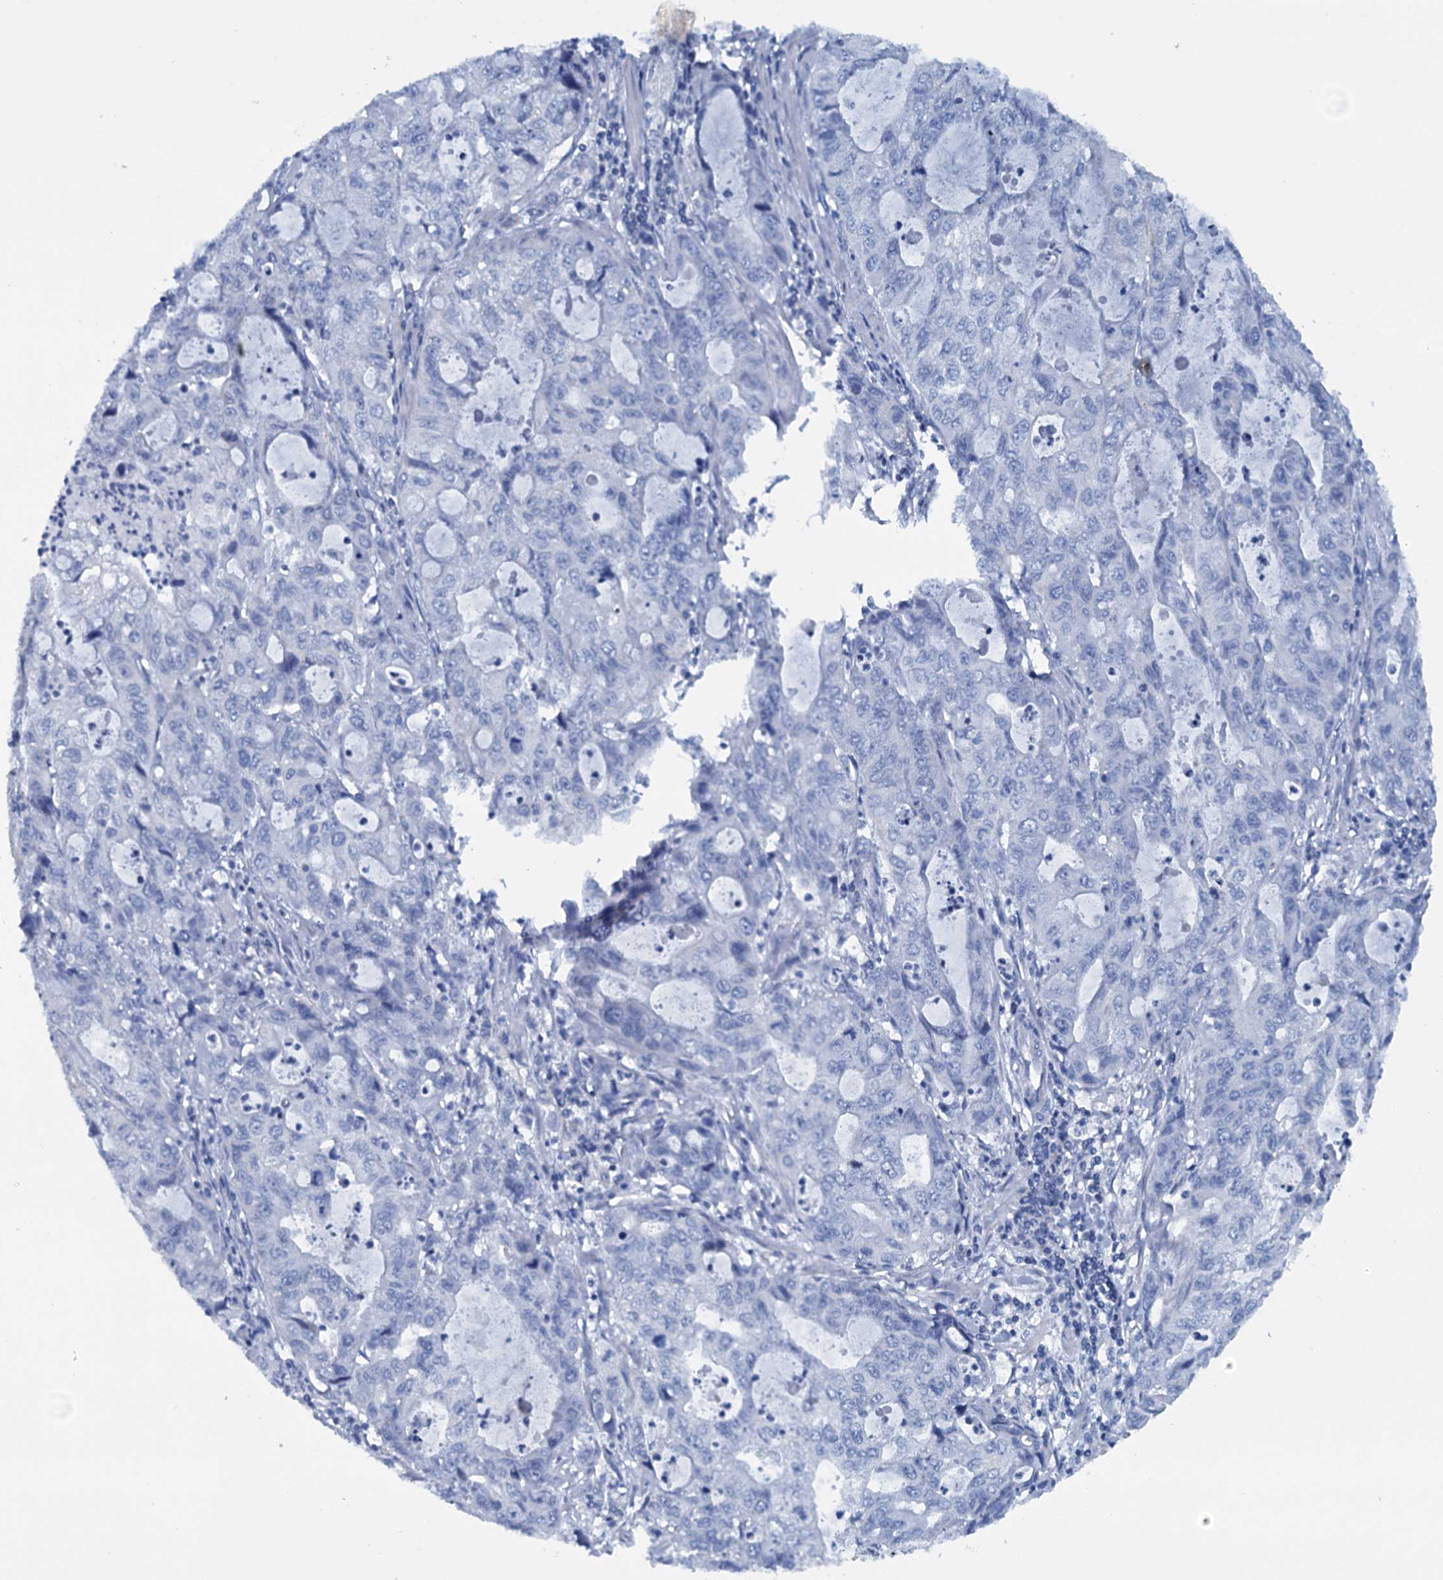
{"staining": {"intensity": "negative", "quantity": "none", "location": "none"}, "tissue": "stomach cancer", "cell_type": "Tumor cells", "image_type": "cancer", "snomed": [{"axis": "morphology", "description": "Adenocarcinoma, NOS"}, {"axis": "topography", "description": "Stomach, upper"}], "caption": "An immunohistochemistry photomicrograph of stomach cancer is shown. There is no staining in tumor cells of stomach cancer.", "gene": "SLC1A3", "patient": {"sex": "female", "age": 52}}